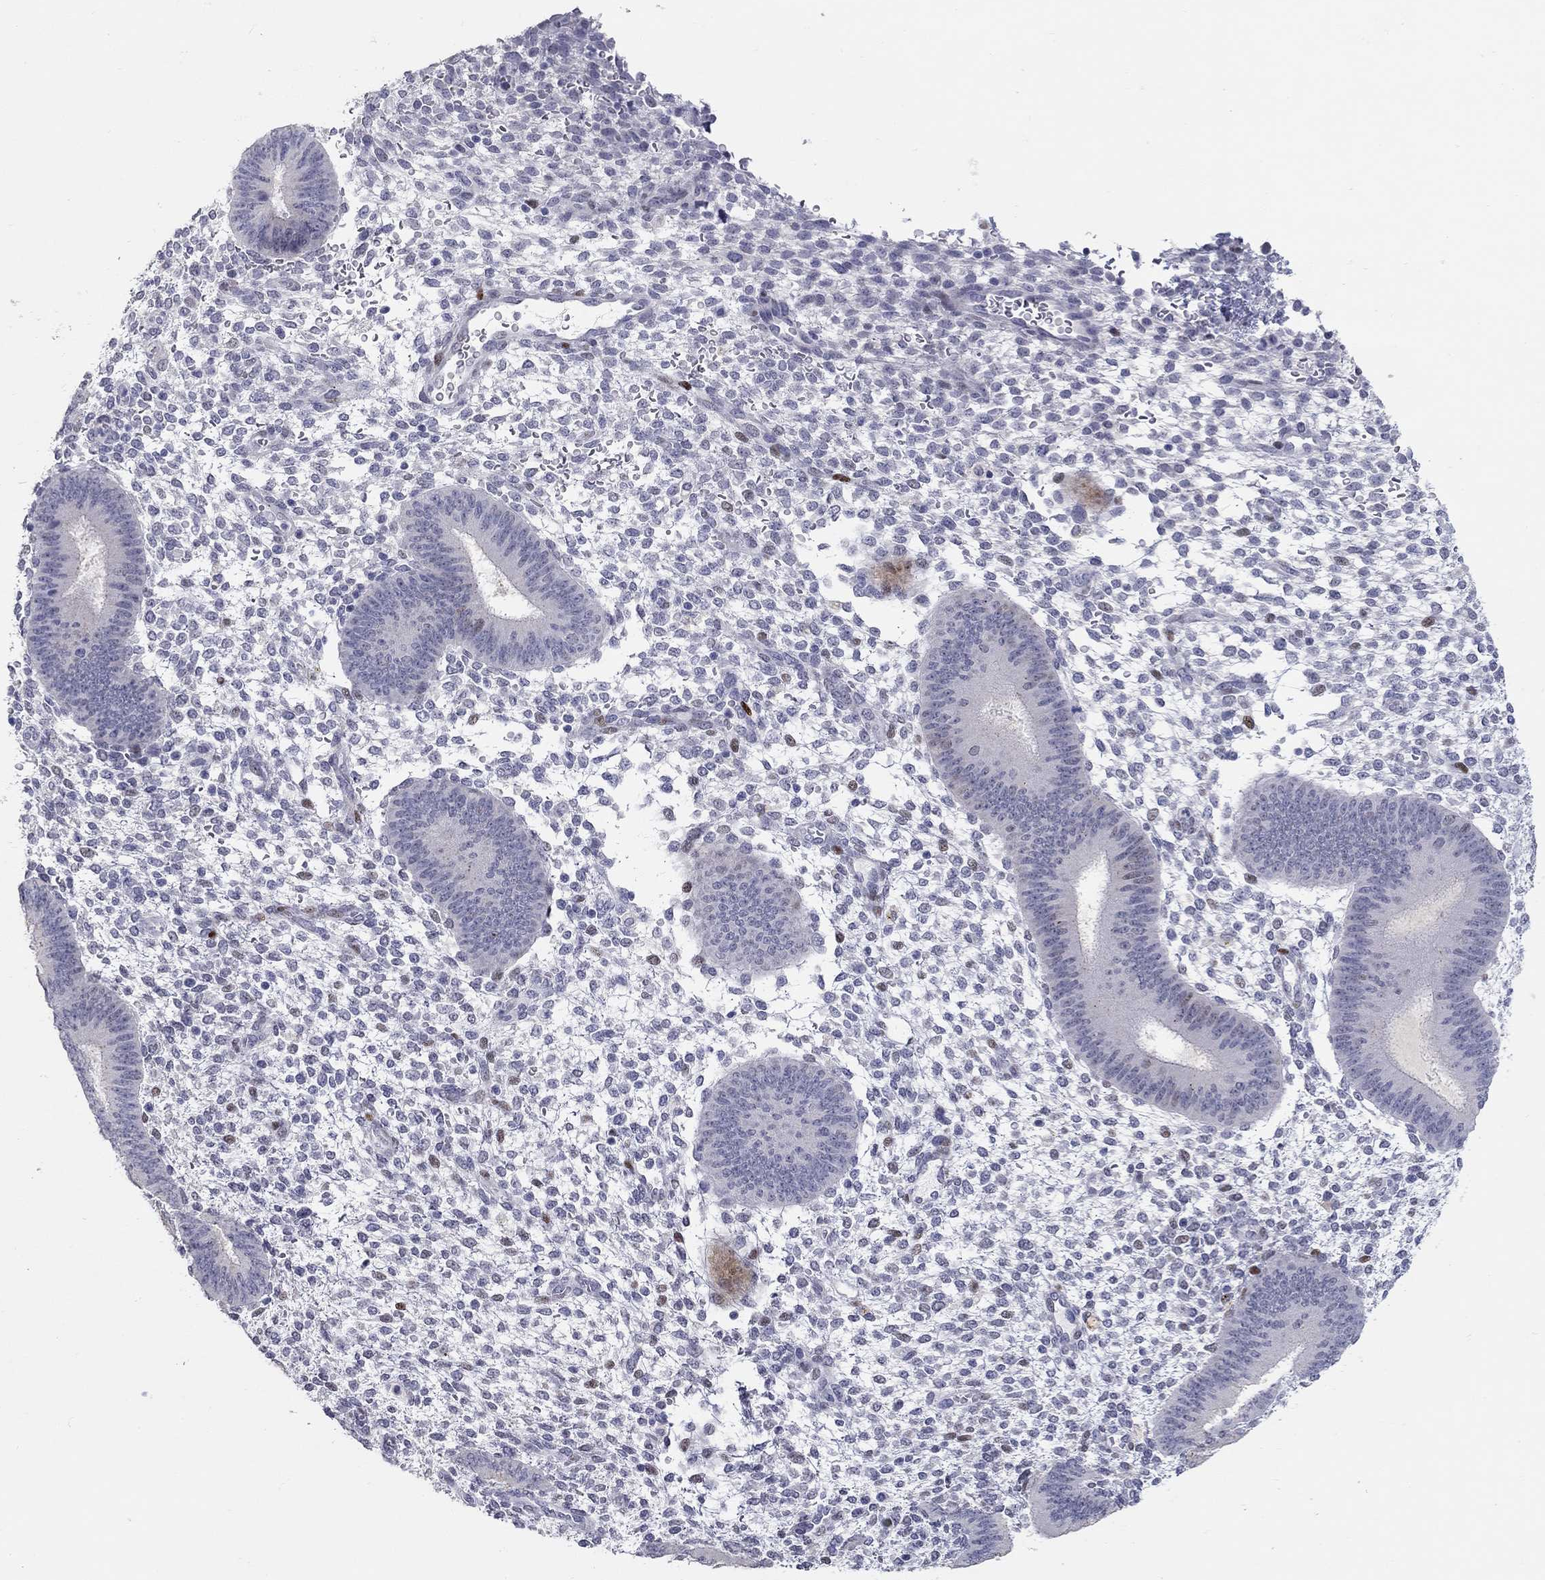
{"staining": {"intensity": "strong", "quantity": "<25%", "location": "nuclear"}, "tissue": "endometrium", "cell_type": "Cells in endometrial stroma", "image_type": "normal", "snomed": [{"axis": "morphology", "description": "Normal tissue, NOS"}, {"axis": "topography", "description": "Endometrium"}], "caption": "Protein expression analysis of unremarkable endometrium displays strong nuclear positivity in approximately <25% of cells in endometrial stroma.", "gene": "RAPGEF5", "patient": {"sex": "female", "age": 39}}